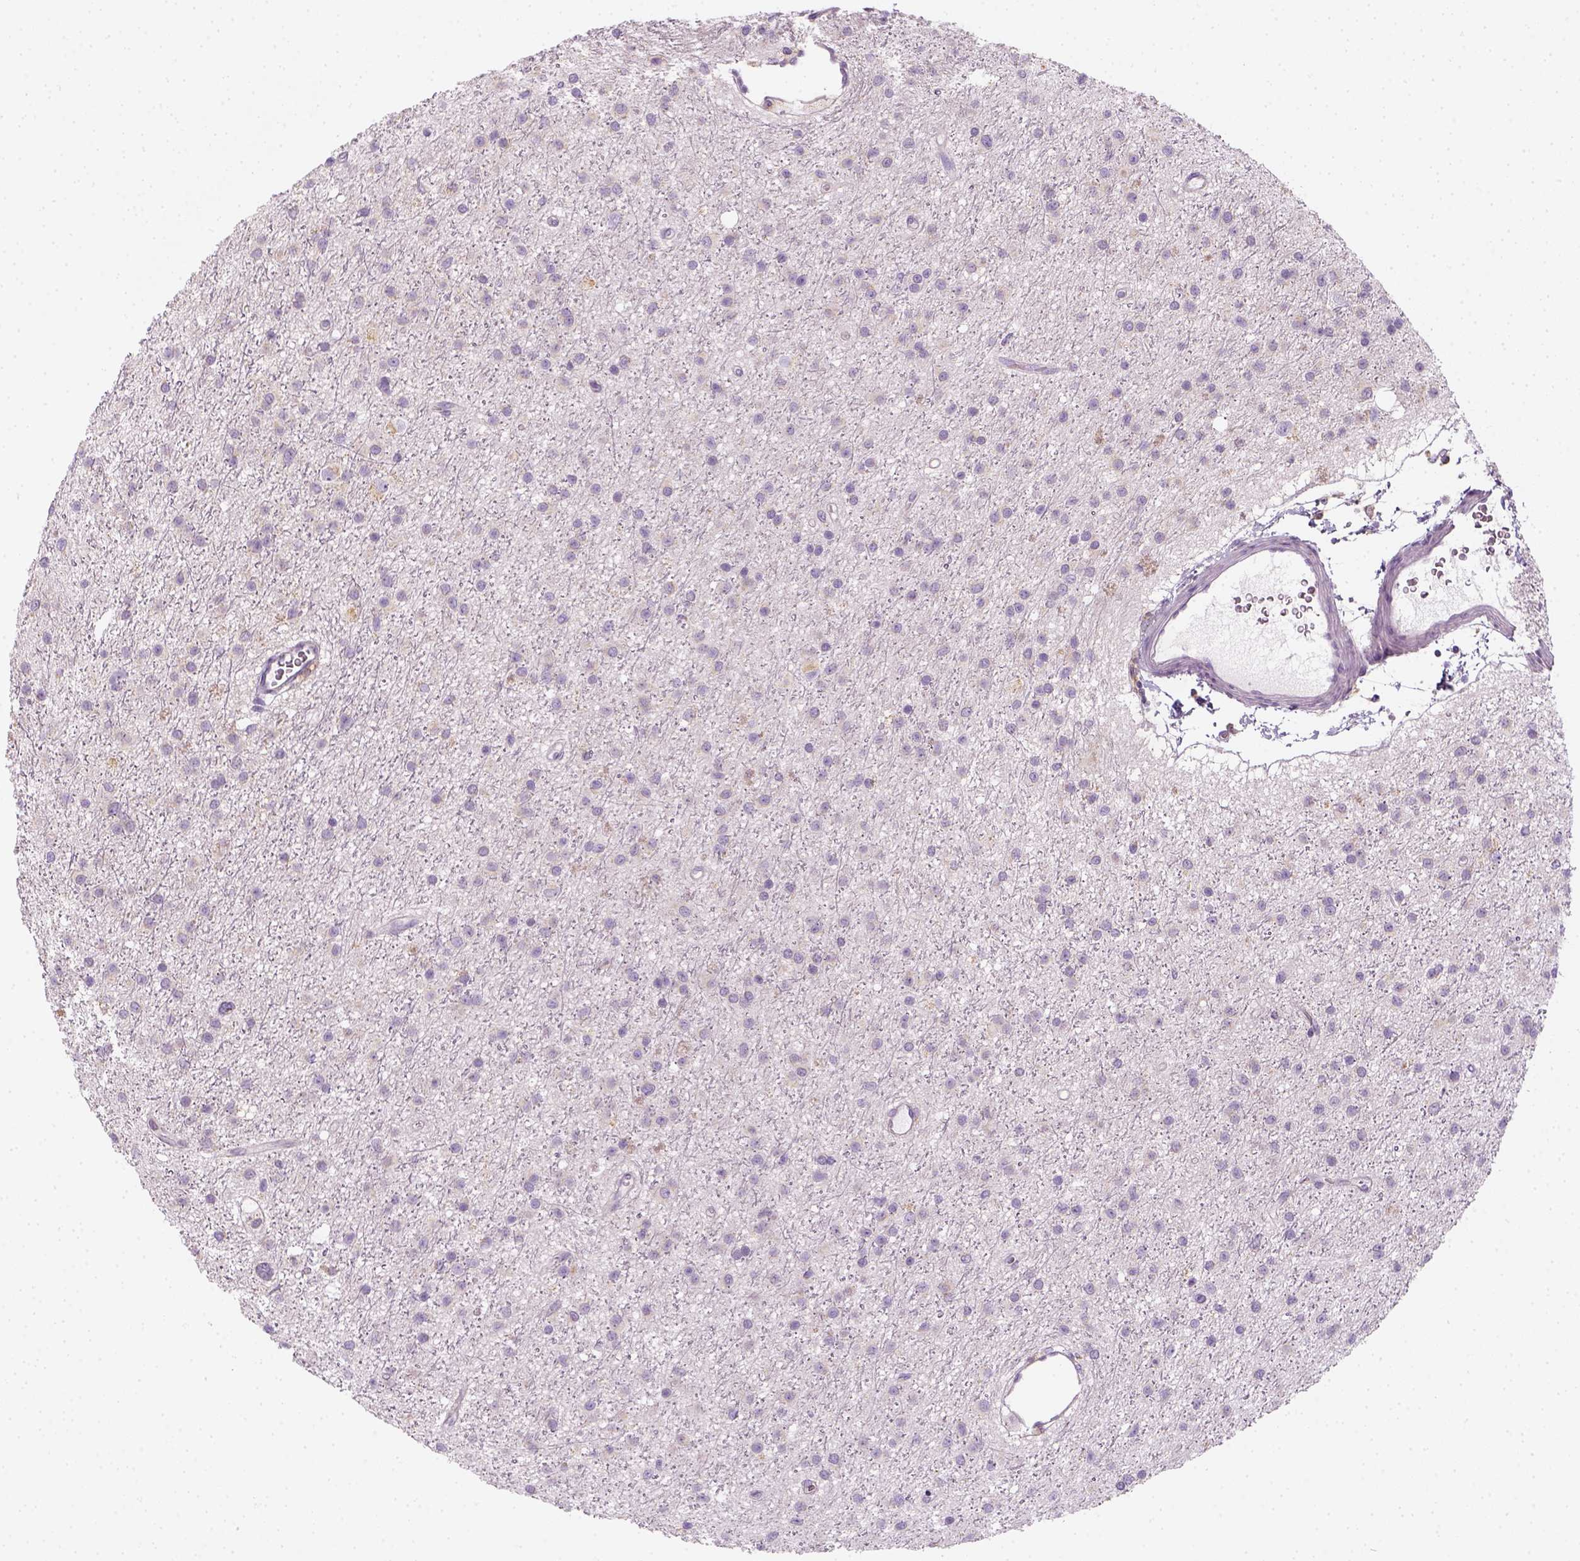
{"staining": {"intensity": "negative", "quantity": "none", "location": "none"}, "tissue": "glioma", "cell_type": "Tumor cells", "image_type": "cancer", "snomed": [{"axis": "morphology", "description": "Glioma, malignant, Low grade"}, {"axis": "topography", "description": "Brain"}], "caption": "Immunohistochemistry micrograph of neoplastic tissue: malignant low-grade glioma stained with DAB (3,3'-diaminobenzidine) displays no significant protein staining in tumor cells. (DAB (3,3'-diaminobenzidine) IHC, high magnification).", "gene": "AWAT2", "patient": {"sex": "male", "age": 27}}